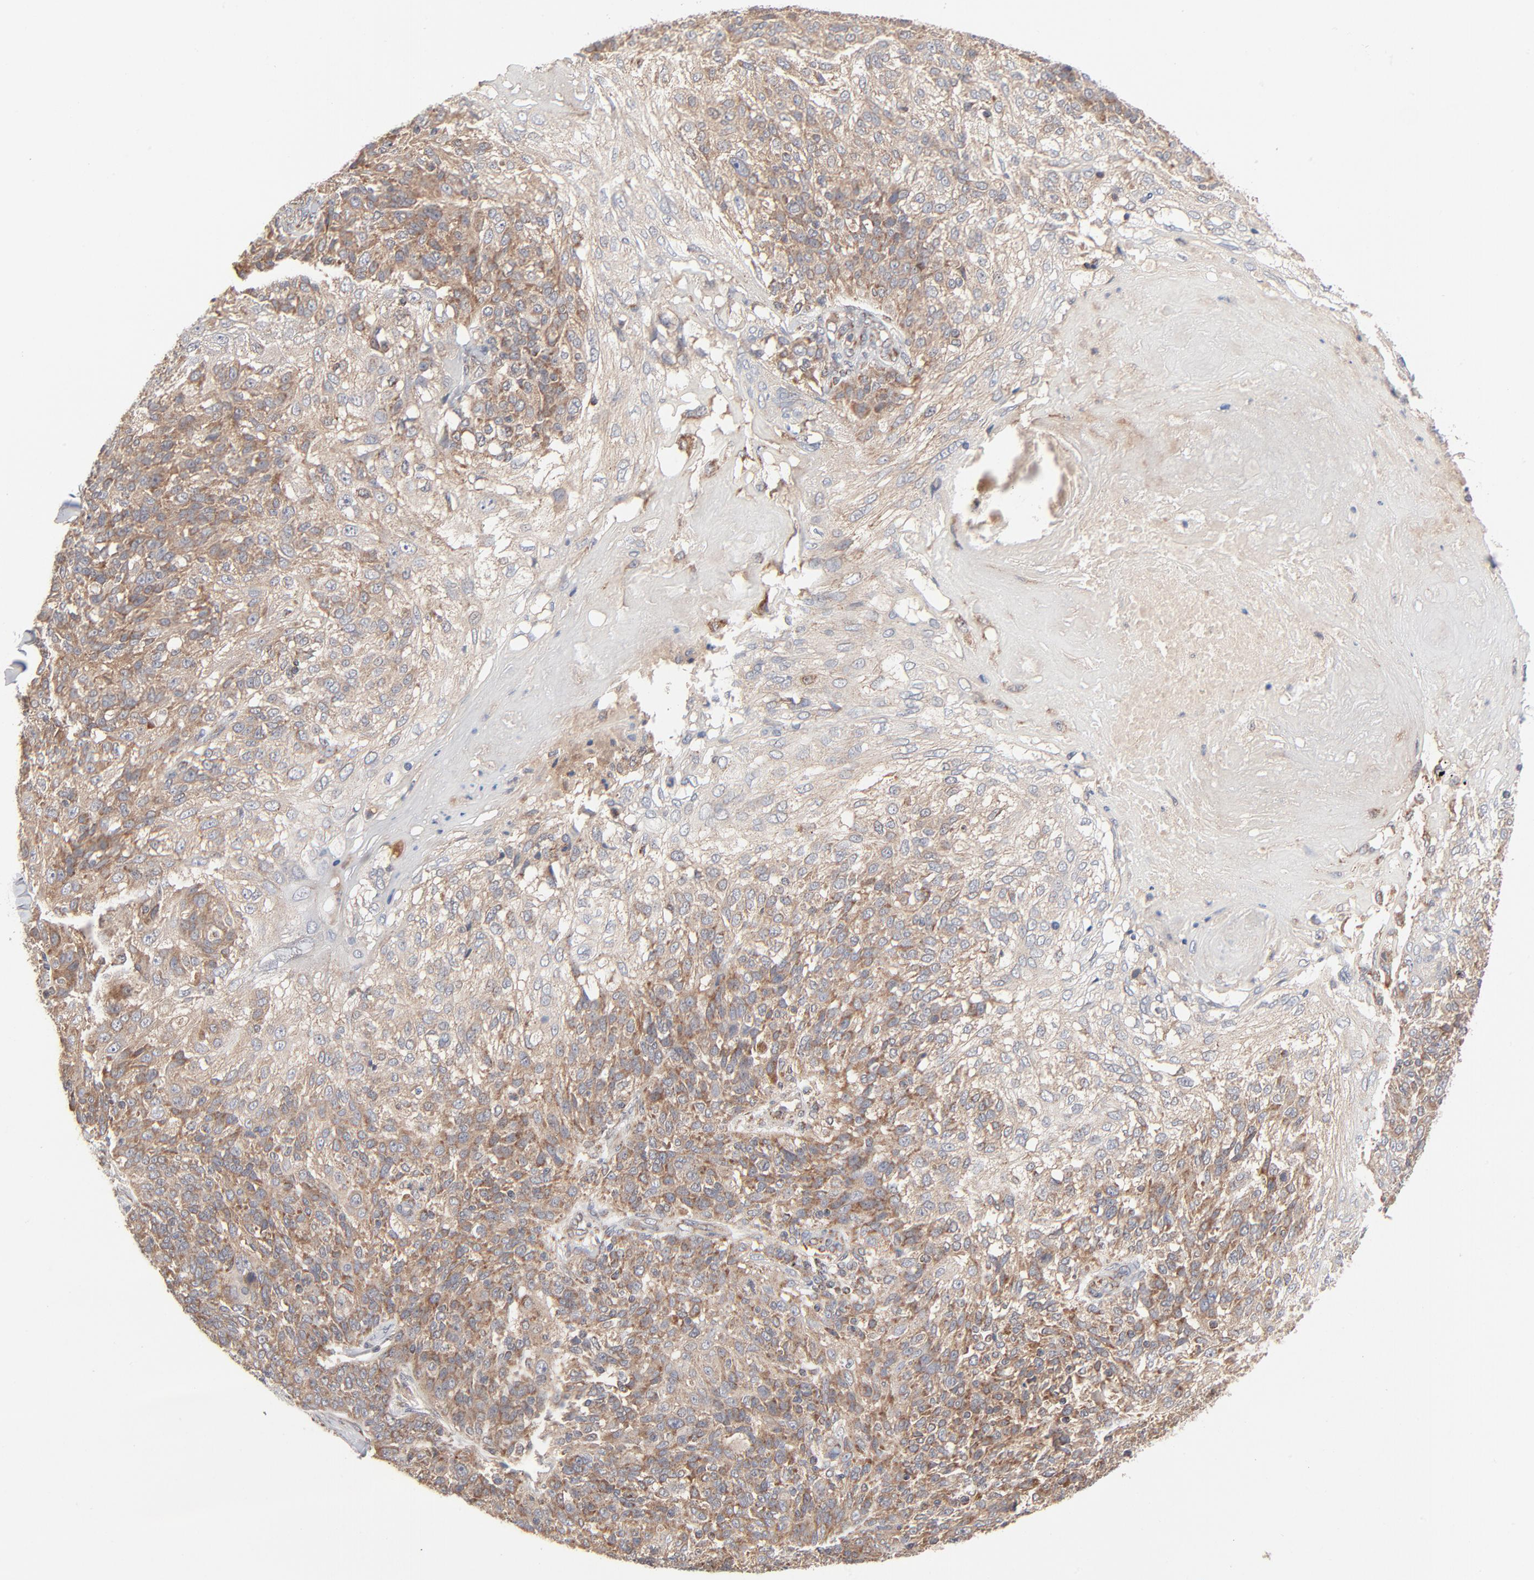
{"staining": {"intensity": "moderate", "quantity": ">75%", "location": "cytoplasmic/membranous"}, "tissue": "skin cancer", "cell_type": "Tumor cells", "image_type": "cancer", "snomed": [{"axis": "morphology", "description": "Normal tissue, NOS"}, {"axis": "morphology", "description": "Squamous cell carcinoma, NOS"}, {"axis": "topography", "description": "Skin"}], "caption": "The histopathology image reveals a brown stain indicating the presence of a protein in the cytoplasmic/membranous of tumor cells in skin cancer.", "gene": "ABLIM3", "patient": {"sex": "female", "age": 83}}